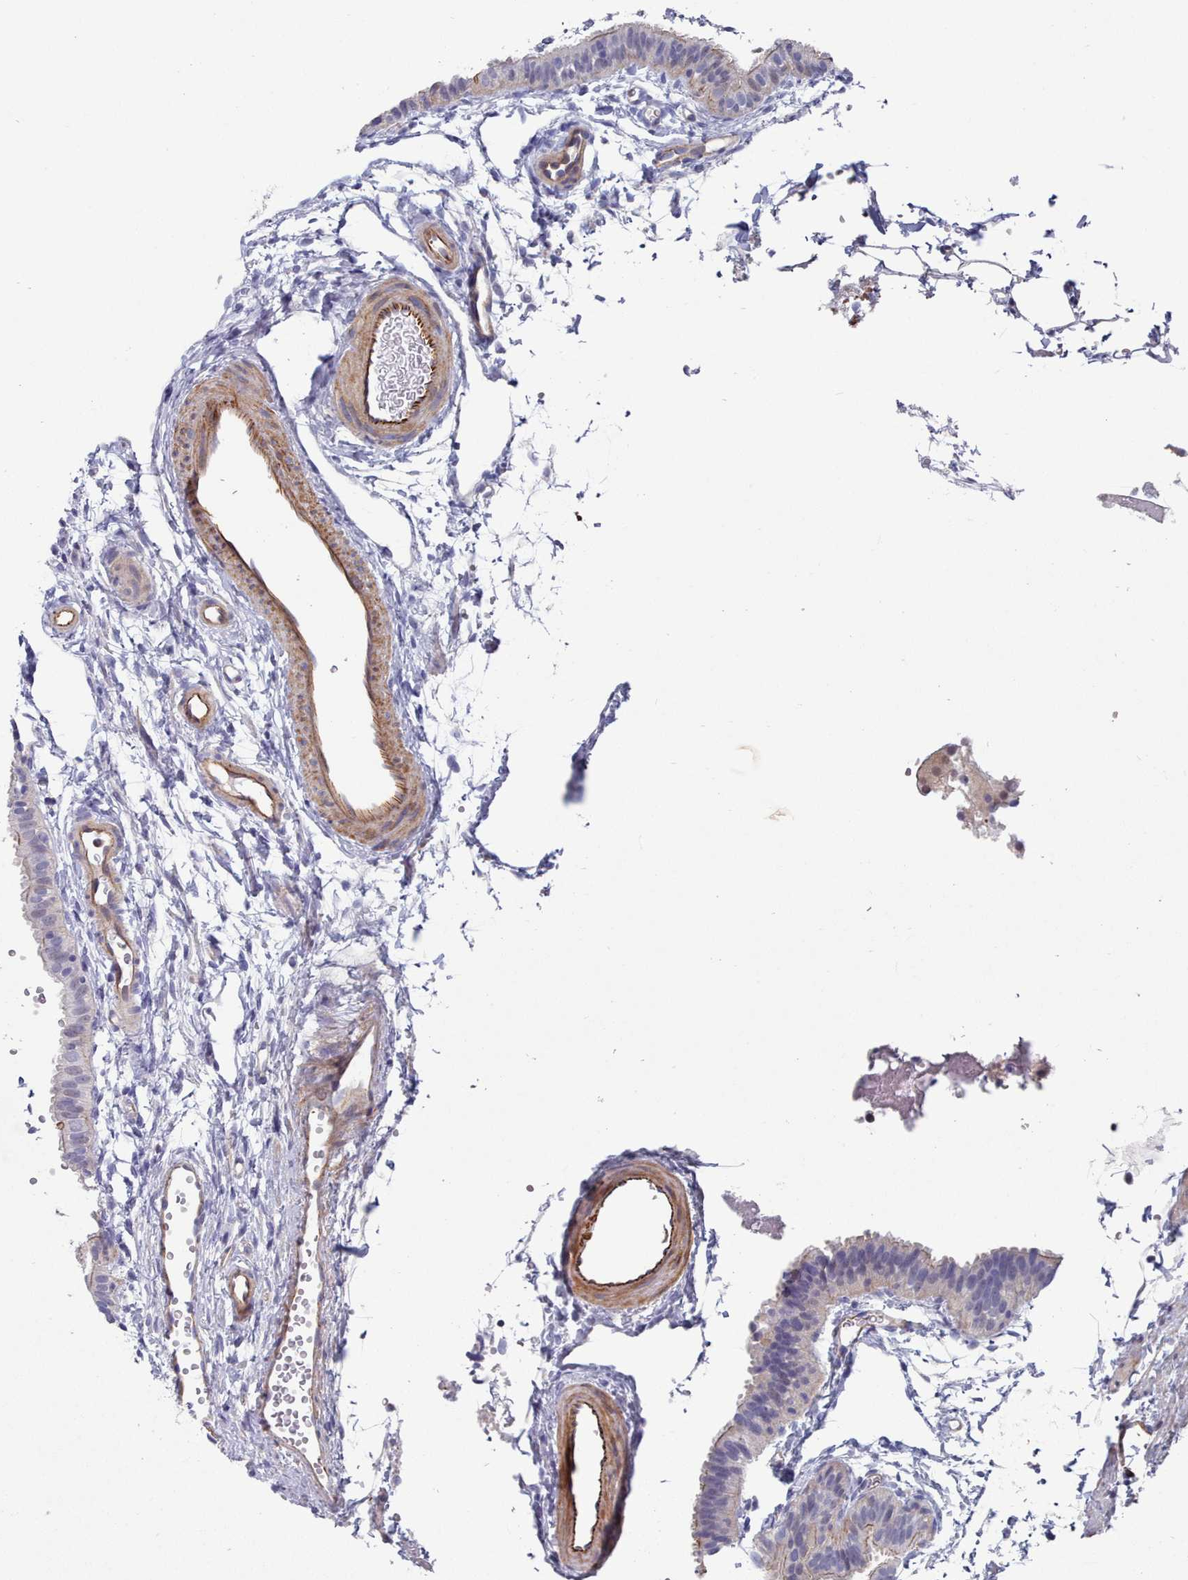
{"staining": {"intensity": "negative", "quantity": "none", "location": "none"}, "tissue": "fallopian tube", "cell_type": "Glandular cells", "image_type": "normal", "snomed": [{"axis": "morphology", "description": "Normal tissue, NOS"}, {"axis": "topography", "description": "Fallopian tube"}], "caption": "High power microscopy micrograph of an IHC photomicrograph of benign fallopian tube, revealing no significant positivity in glandular cells.", "gene": "G6PC1", "patient": {"sex": "female", "age": 35}}